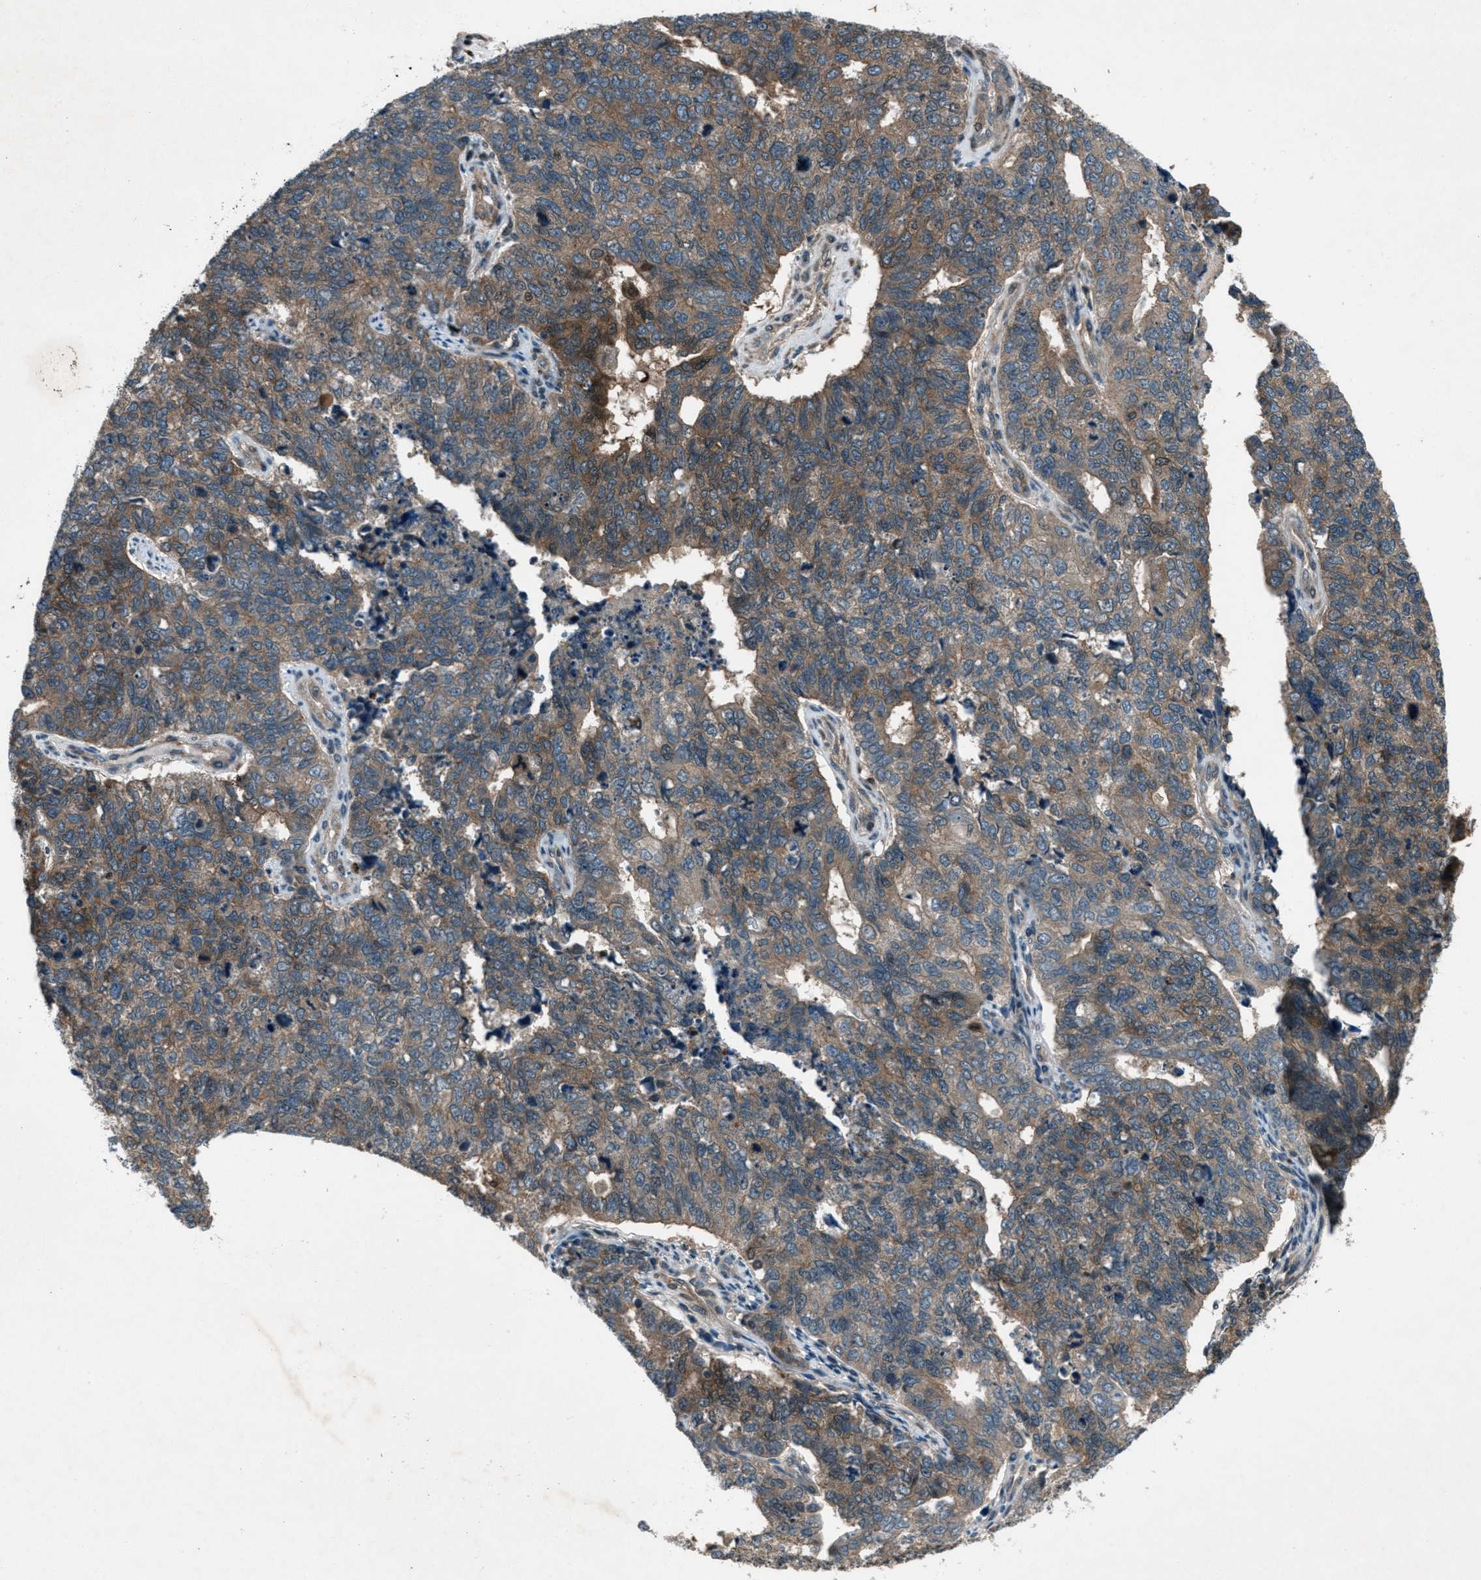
{"staining": {"intensity": "moderate", "quantity": ">75%", "location": "cytoplasmic/membranous"}, "tissue": "cervical cancer", "cell_type": "Tumor cells", "image_type": "cancer", "snomed": [{"axis": "morphology", "description": "Squamous cell carcinoma, NOS"}, {"axis": "topography", "description": "Cervix"}], "caption": "Protein analysis of cervical squamous cell carcinoma tissue exhibits moderate cytoplasmic/membranous expression in about >75% of tumor cells. (IHC, brightfield microscopy, high magnification).", "gene": "EPSTI1", "patient": {"sex": "female", "age": 63}}